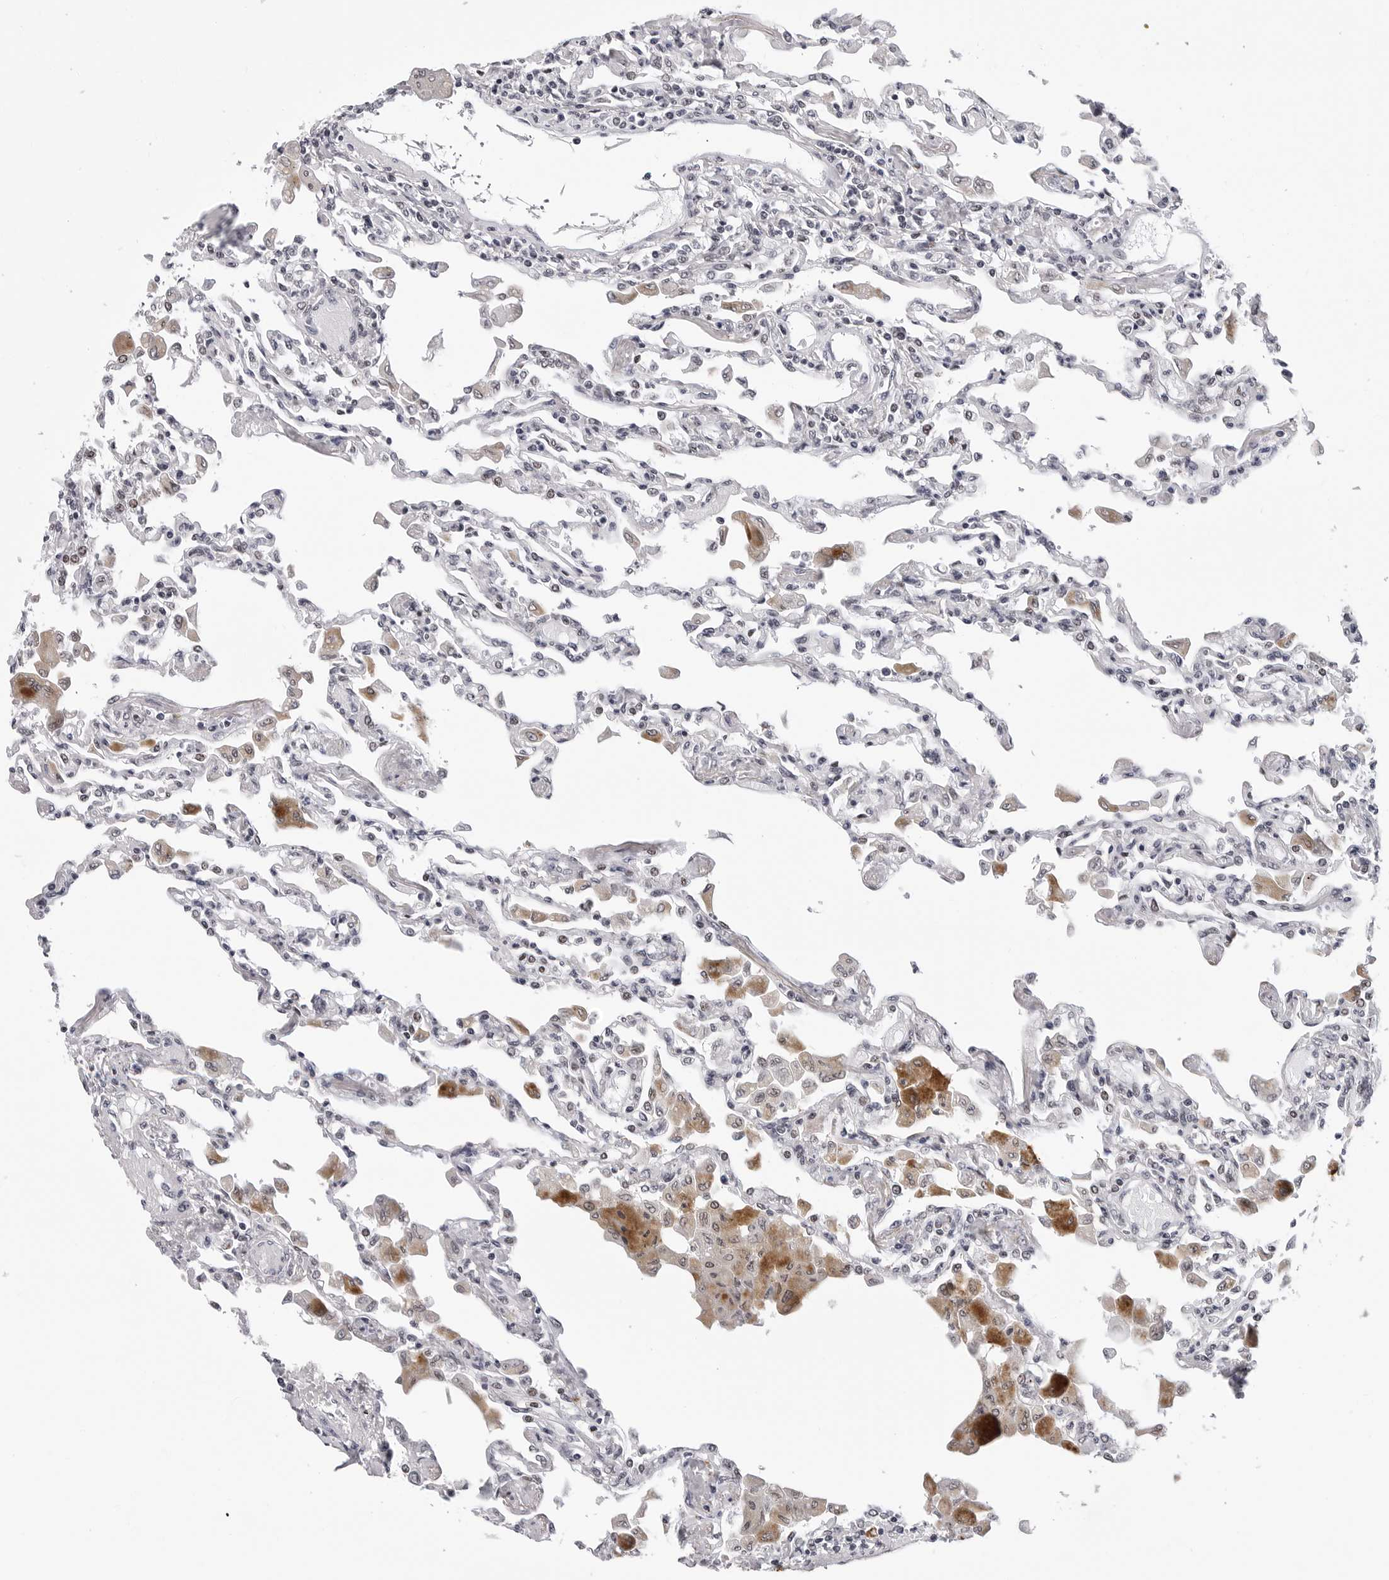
{"staining": {"intensity": "negative", "quantity": "none", "location": "none"}, "tissue": "lung", "cell_type": "Alveolar cells", "image_type": "normal", "snomed": [{"axis": "morphology", "description": "Normal tissue, NOS"}, {"axis": "topography", "description": "Bronchus"}, {"axis": "topography", "description": "Lung"}], "caption": "Immunohistochemistry histopathology image of normal lung: human lung stained with DAB (3,3'-diaminobenzidine) displays no significant protein staining in alveolar cells.", "gene": "SF3B4", "patient": {"sex": "female", "age": 49}}